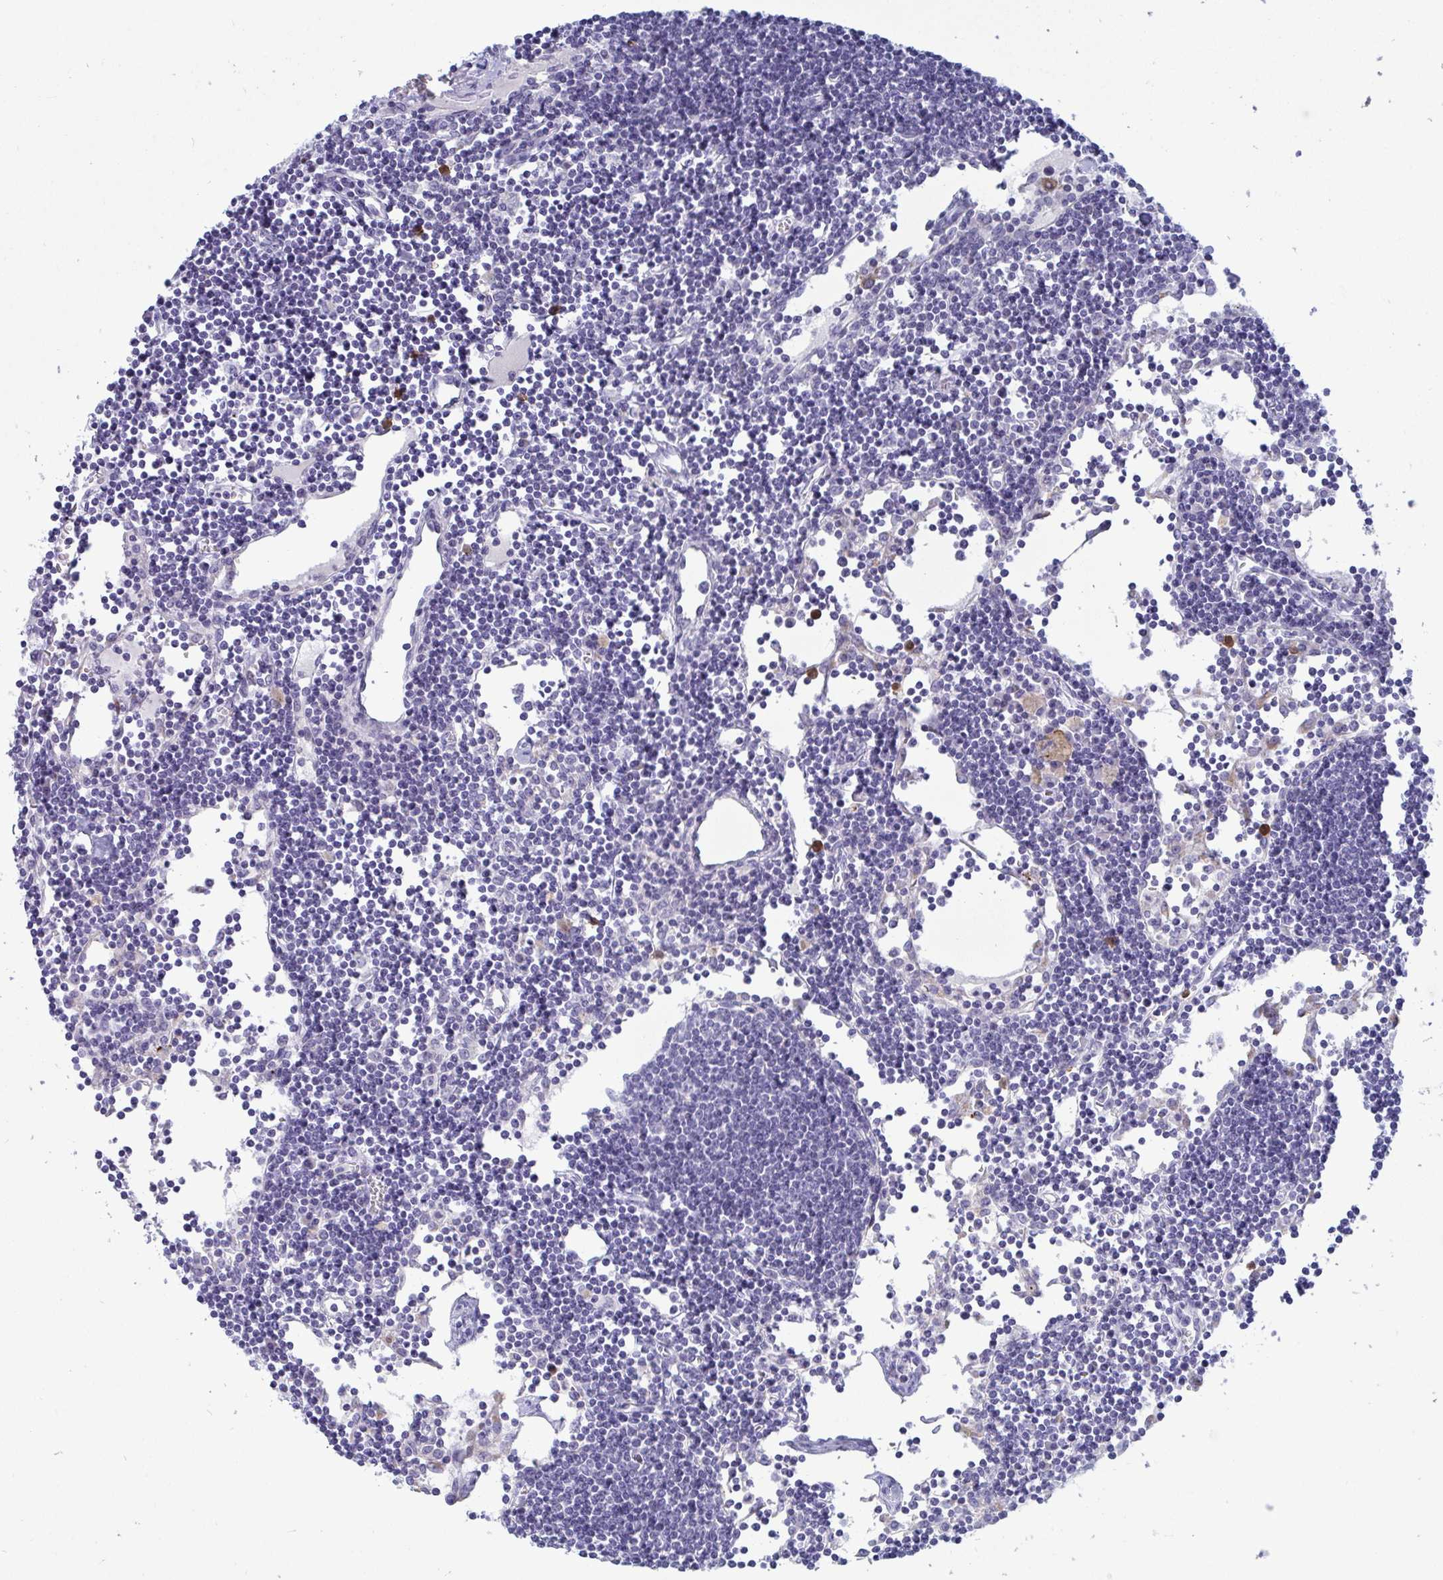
{"staining": {"intensity": "negative", "quantity": "none", "location": "none"}, "tissue": "lymph node", "cell_type": "Germinal center cells", "image_type": "normal", "snomed": [{"axis": "morphology", "description": "Normal tissue, NOS"}, {"axis": "topography", "description": "Lymph node"}], "caption": "Germinal center cells show no significant staining in benign lymph node. (DAB immunohistochemistry, high magnification).", "gene": "TAS2R38", "patient": {"sex": "female", "age": 65}}